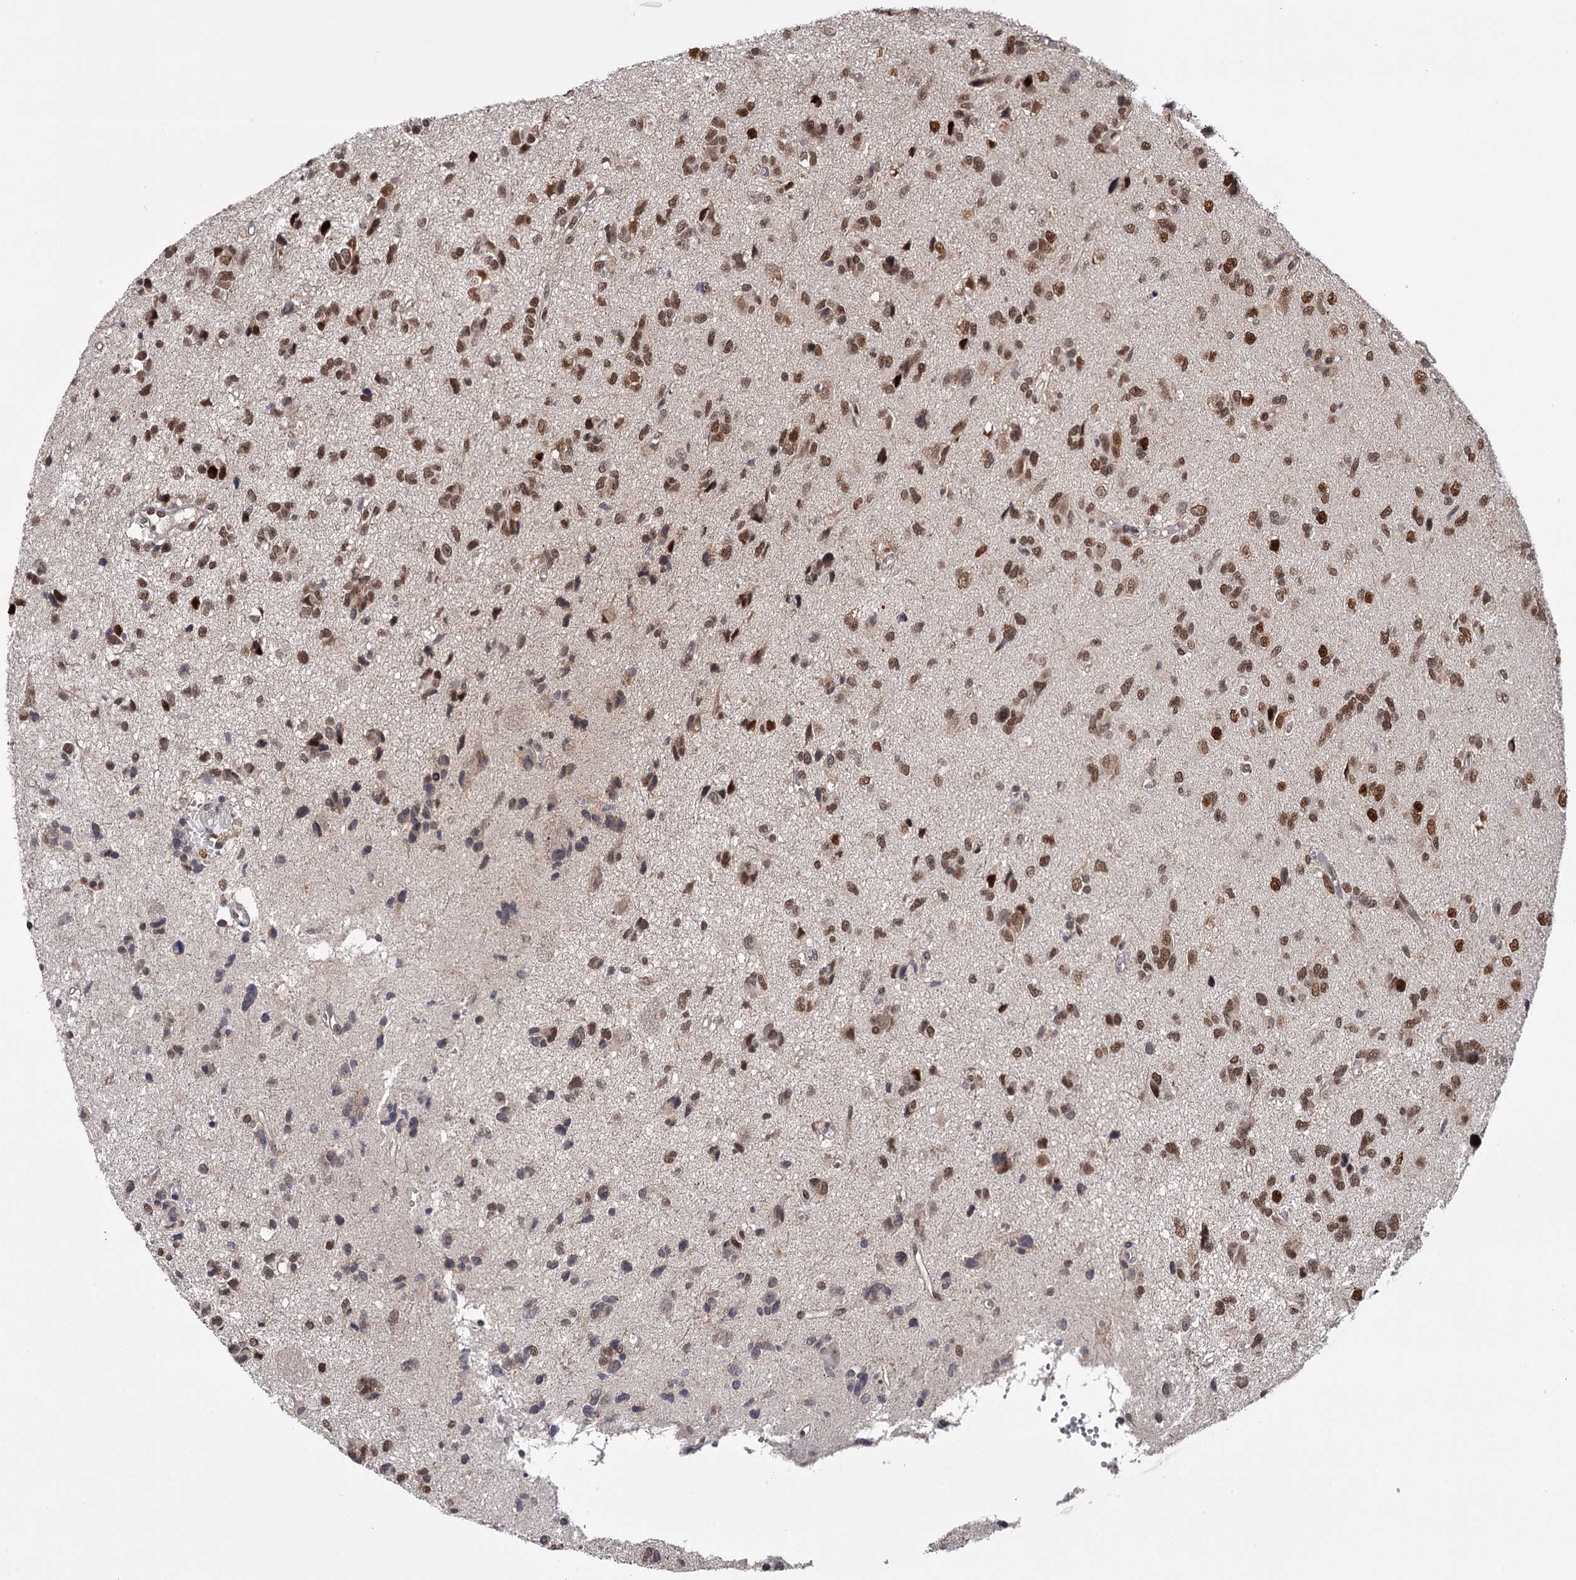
{"staining": {"intensity": "moderate", "quantity": ">75%", "location": "nuclear"}, "tissue": "glioma", "cell_type": "Tumor cells", "image_type": "cancer", "snomed": [{"axis": "morphology", "description": "Glioma, malignant, High grade"}, {"axis": "topography", "description": "Brain"}], "caption": "DAB (3,3'-diaminobenzidine) immunohistochemical staining of glioma reveals moderate nuclear protein positivity in approximately >75% of tumor cells.", "gene": "TTC33", "patient": {"sex": "female", "age": 59}}